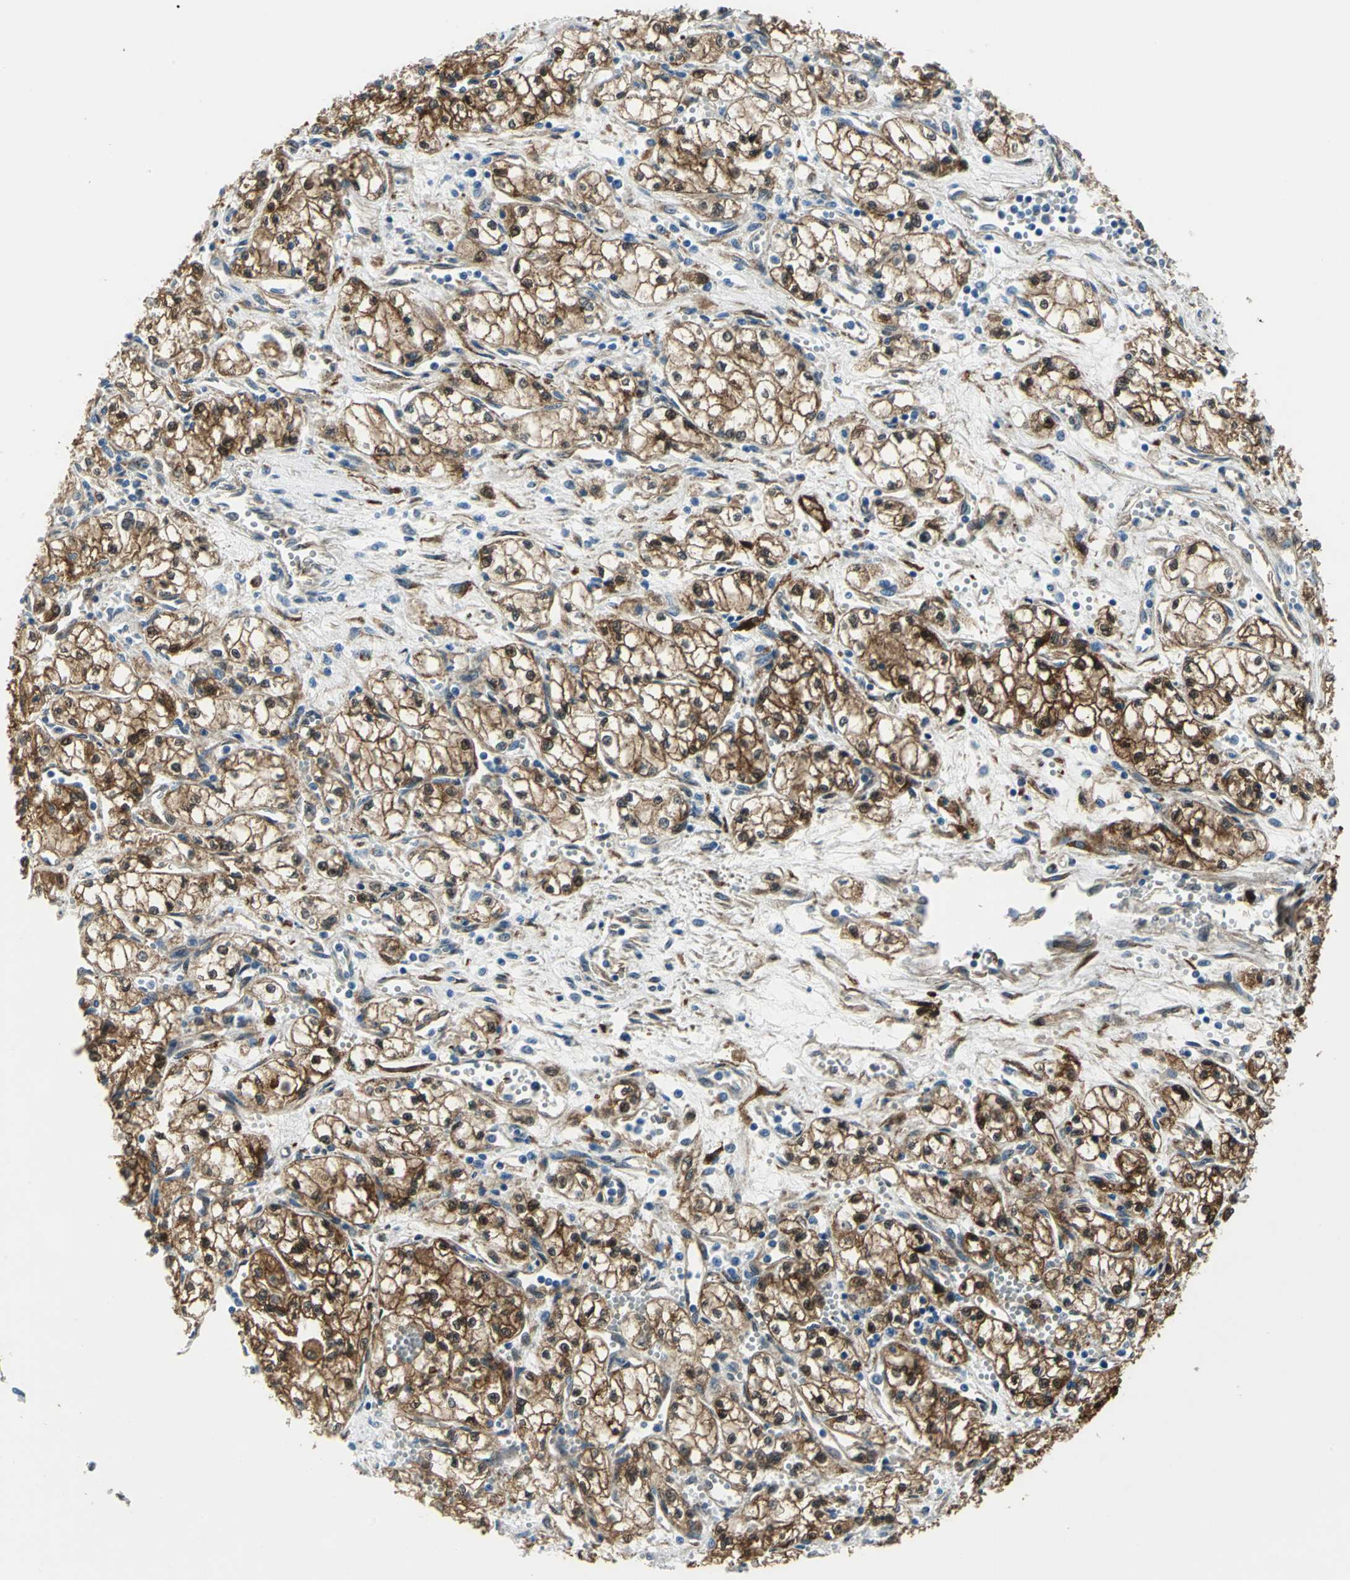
{"staining": {"intensity": "moderate", "quantity": "25%-75%", "location": "cytoplasmic/membranous"}, "tissue": "renal cancer", "cell_type": "Tumor cells", "image_type": "cancer", "snomed": [{"axis": "morphology", "description": "Normal tissue, NOS"}, {"axis": "morphology", "description": "Adenocarcinoma, NOS"}, {"axis": "topography", "description": "Kidney"}], "caption": "Tumor cells display medium levels of moderate cytoplasmic/membranous positivity in about 25%-75% of cells in adenocarcinoma (renal). The protein is stained brown, and the nuclei are stained in blue (DAB IHC with brightfield microscopy, high magnification).", "gene": "HSPB1", "patient": {"sex": "male", "age": 59}}